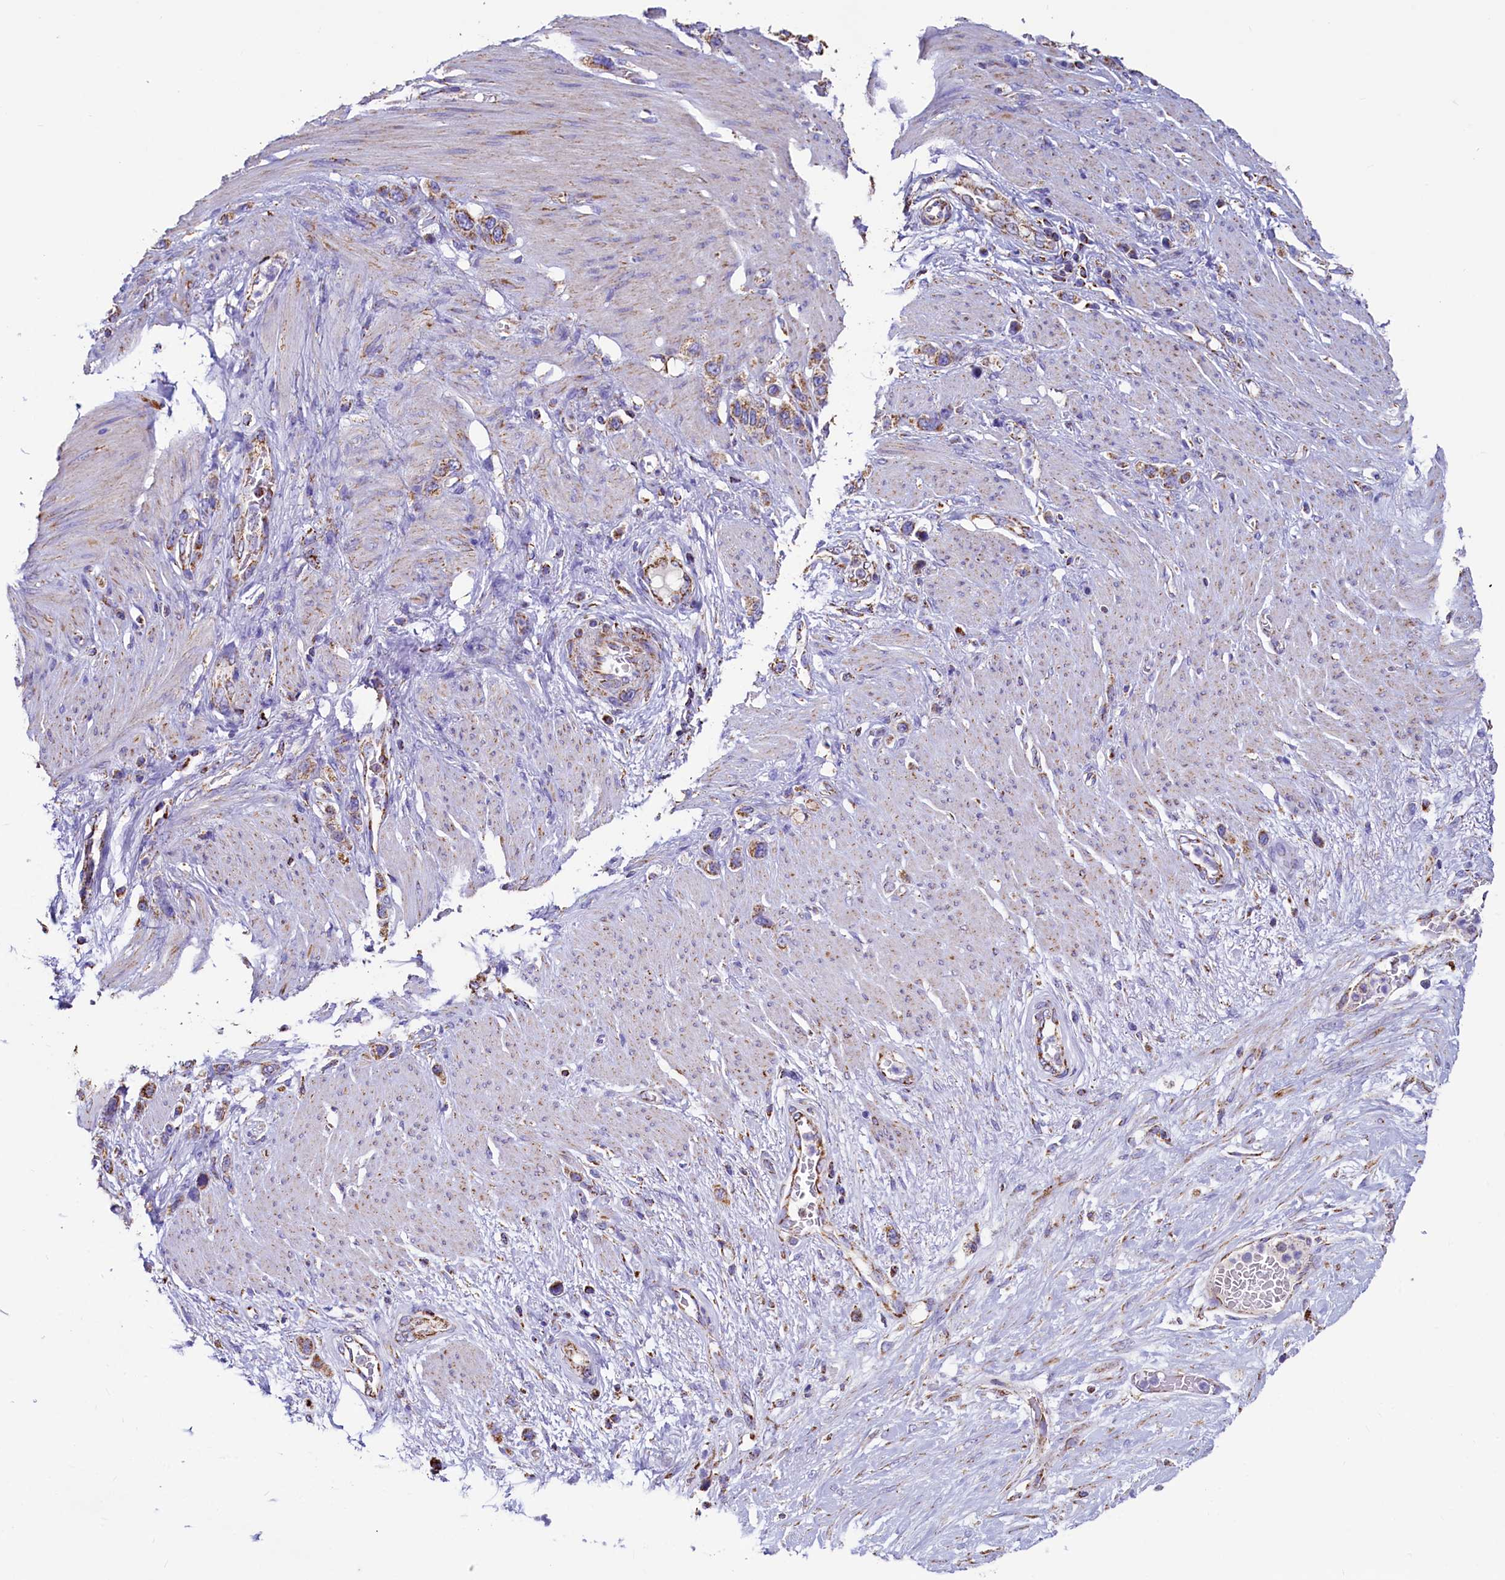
{"staining": {"intensity": "moderate", "quantity": ">75%", "location": "cytoplasmic/membranous"}, "tissue": "stomach cancer", "cell_type": "Tumor cells", "image_type": "cancer", "snomed": [{"axis": "morphology", "description": "Adenocarcinoma, NOS"}, {"axis": "morphology", "description": "Adenocarcinoma, High grade"}, {"axis": "topography", "description": "Stomach, upper"}, {"axis": "topography", "description": "Stomach, lower"}], "caption": "The image exhibits staining of stomach cancer, revealing moderate cytoplasmic/membranous protein expression (brown color) within tumor cells.", "gene": "IDH3A", "patient": {"sex": "female", "age": 65}}